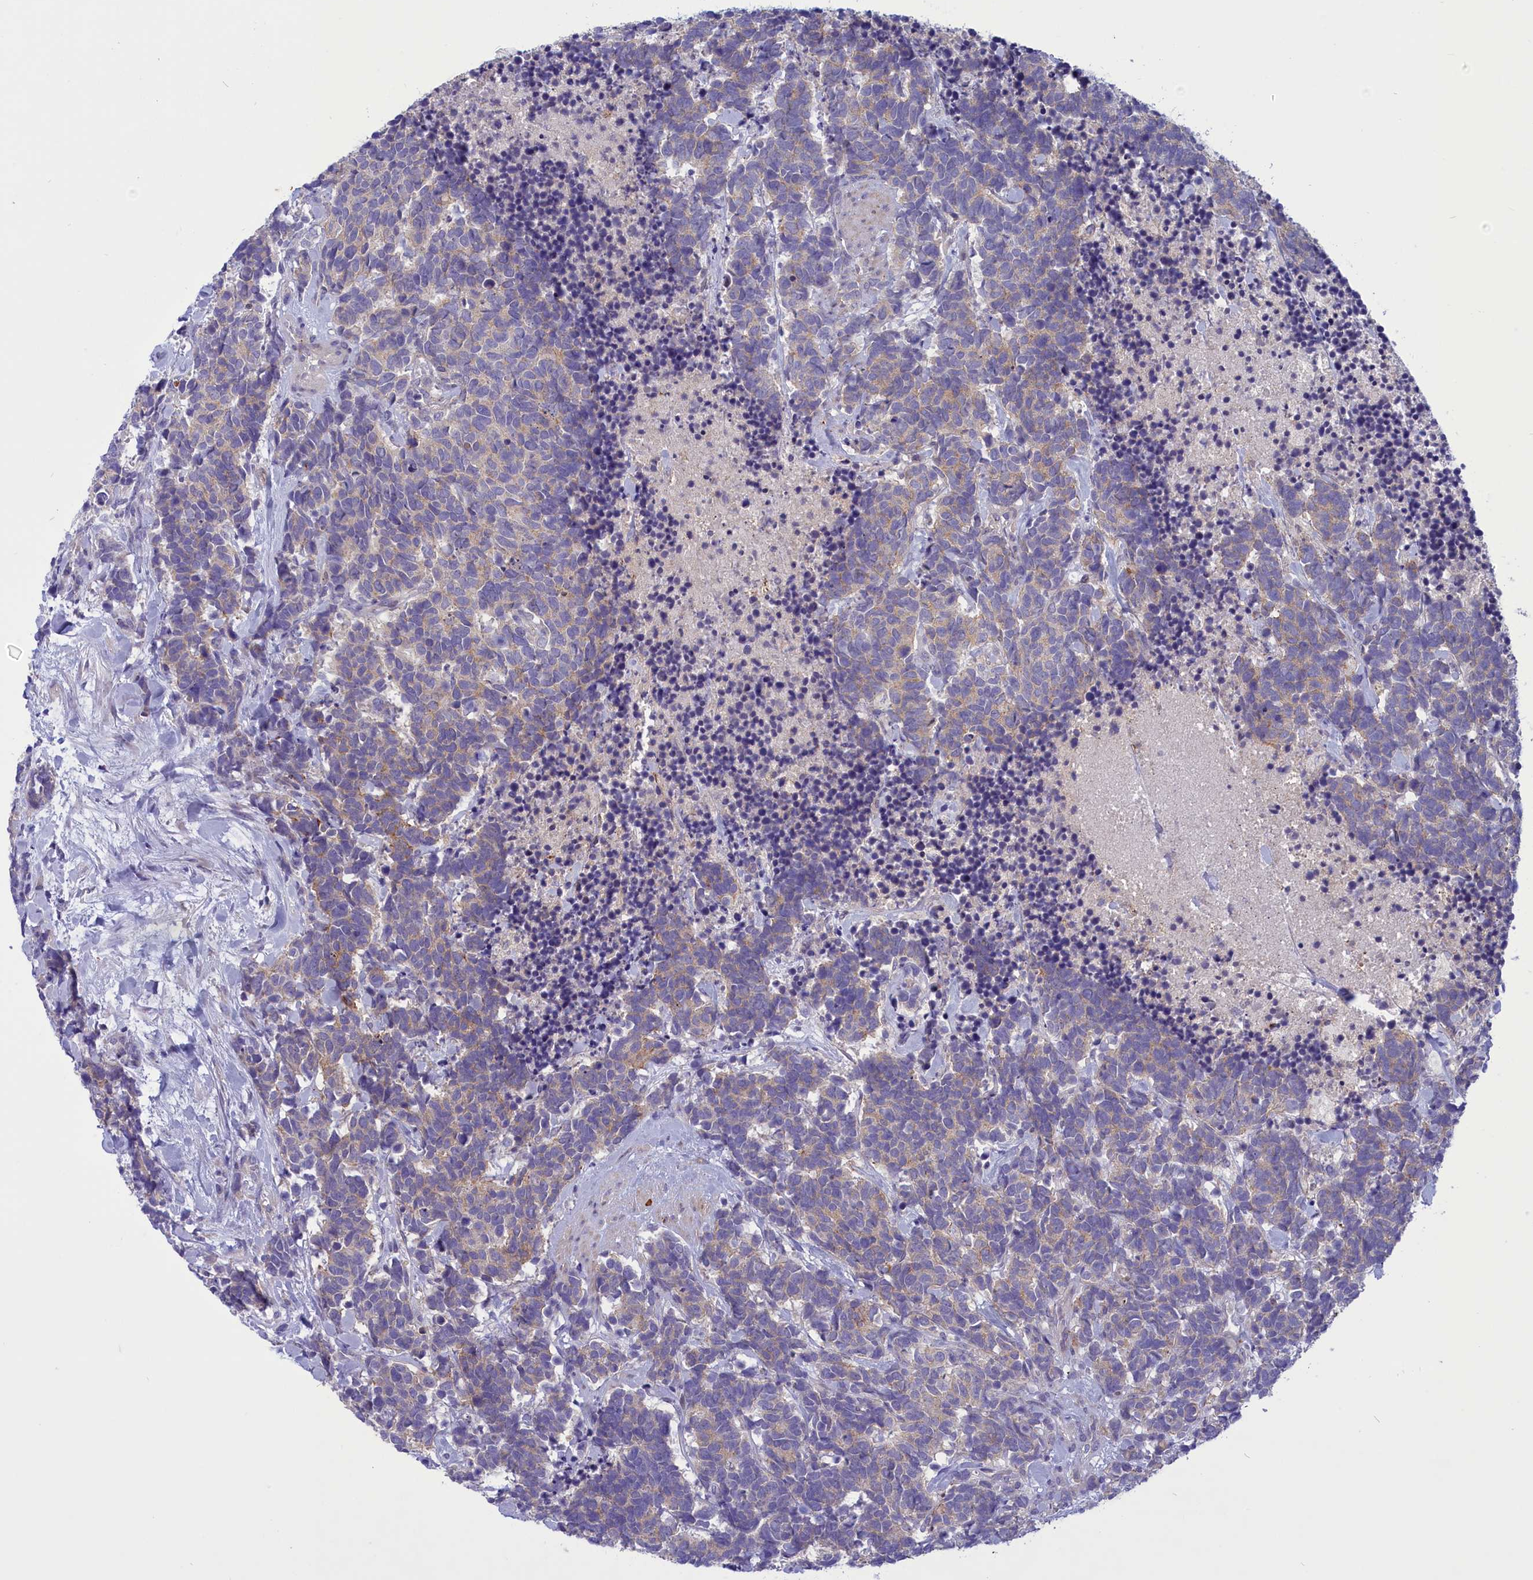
{"staining": {"intensity": "weak", "quantity": "25%-75%", "location": "cytoplasmic/membranous"}, "tissue": "carcinoid", "cell_type": "Tumor cells", "image_type": "cancer", "snomed": [{"axis": "morphology", "description": "Carcinoma, NOS"}, {"axis": "morphology", "description": "Carcinoid, malignant, NOS"}, {"axis": "topography", "description": "Prostate"}], "caption": "Brown immunohistochemical staining in human carcinoid exhibits weak cytoplasmic/membranous staining in approximately 25%-75% of tumor cells.", "gene": "CORO2A", "patient": {"sex": "male", "age": 57}}